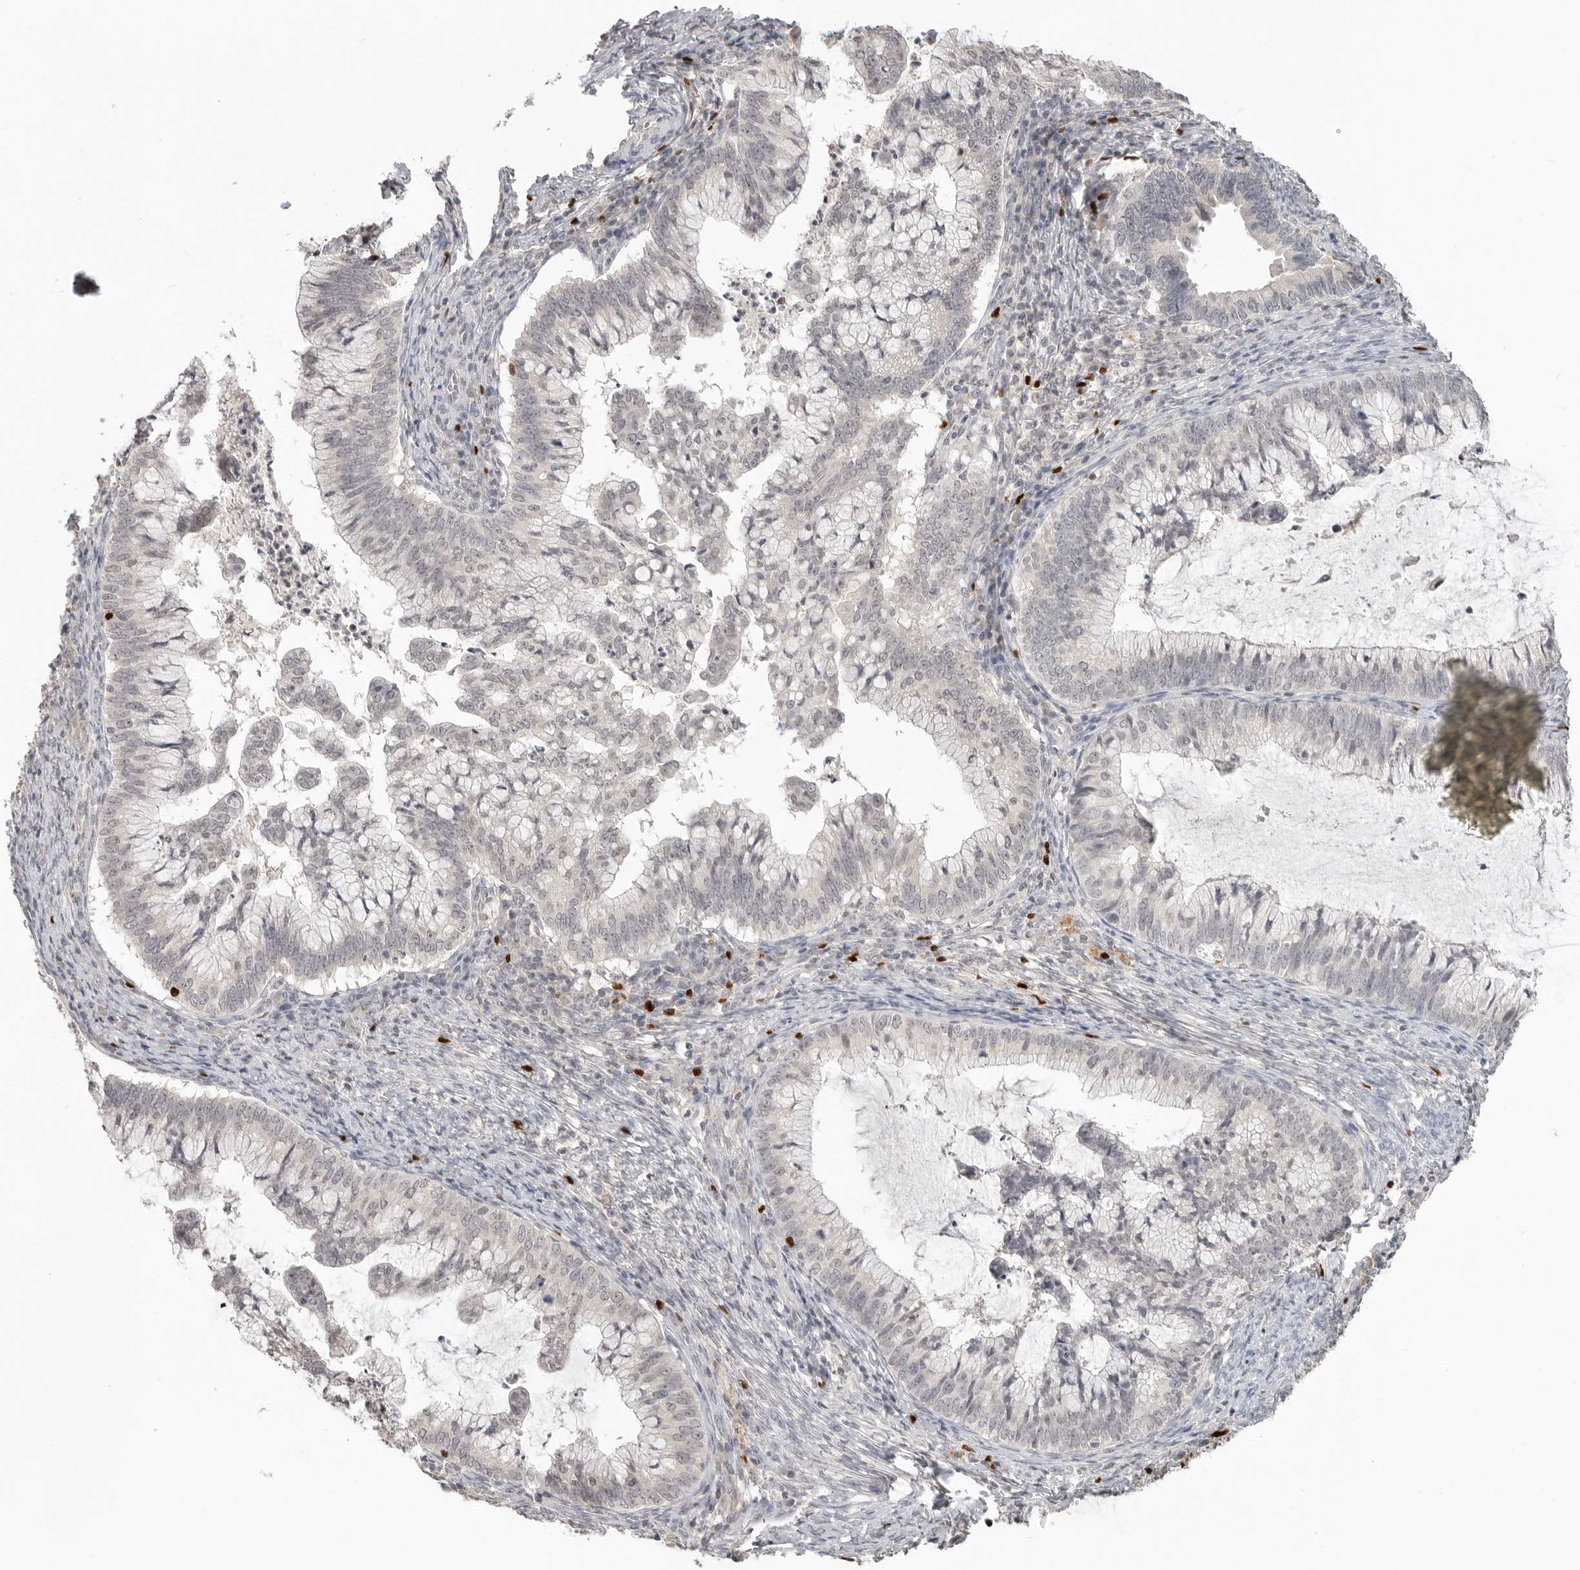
{"staining": {"intensity": "negative", "quantity": "none", "location": "none"}, "tissue": "cervical cancer", "cell_type": "Tumor cells", "image_type": "cancer", "snomed": [{"axis": "morphology", "description": "Adenocarcinoma, NOS"}, {"axis": "topography", "description": "Cervix"}], "caption": "Histopathology image shows no protein staining in tumor cells of adenocarcinoma (cervical) tissue.", "gene": "FOXP3", "patient": {"sex": "female", "age": 36}}